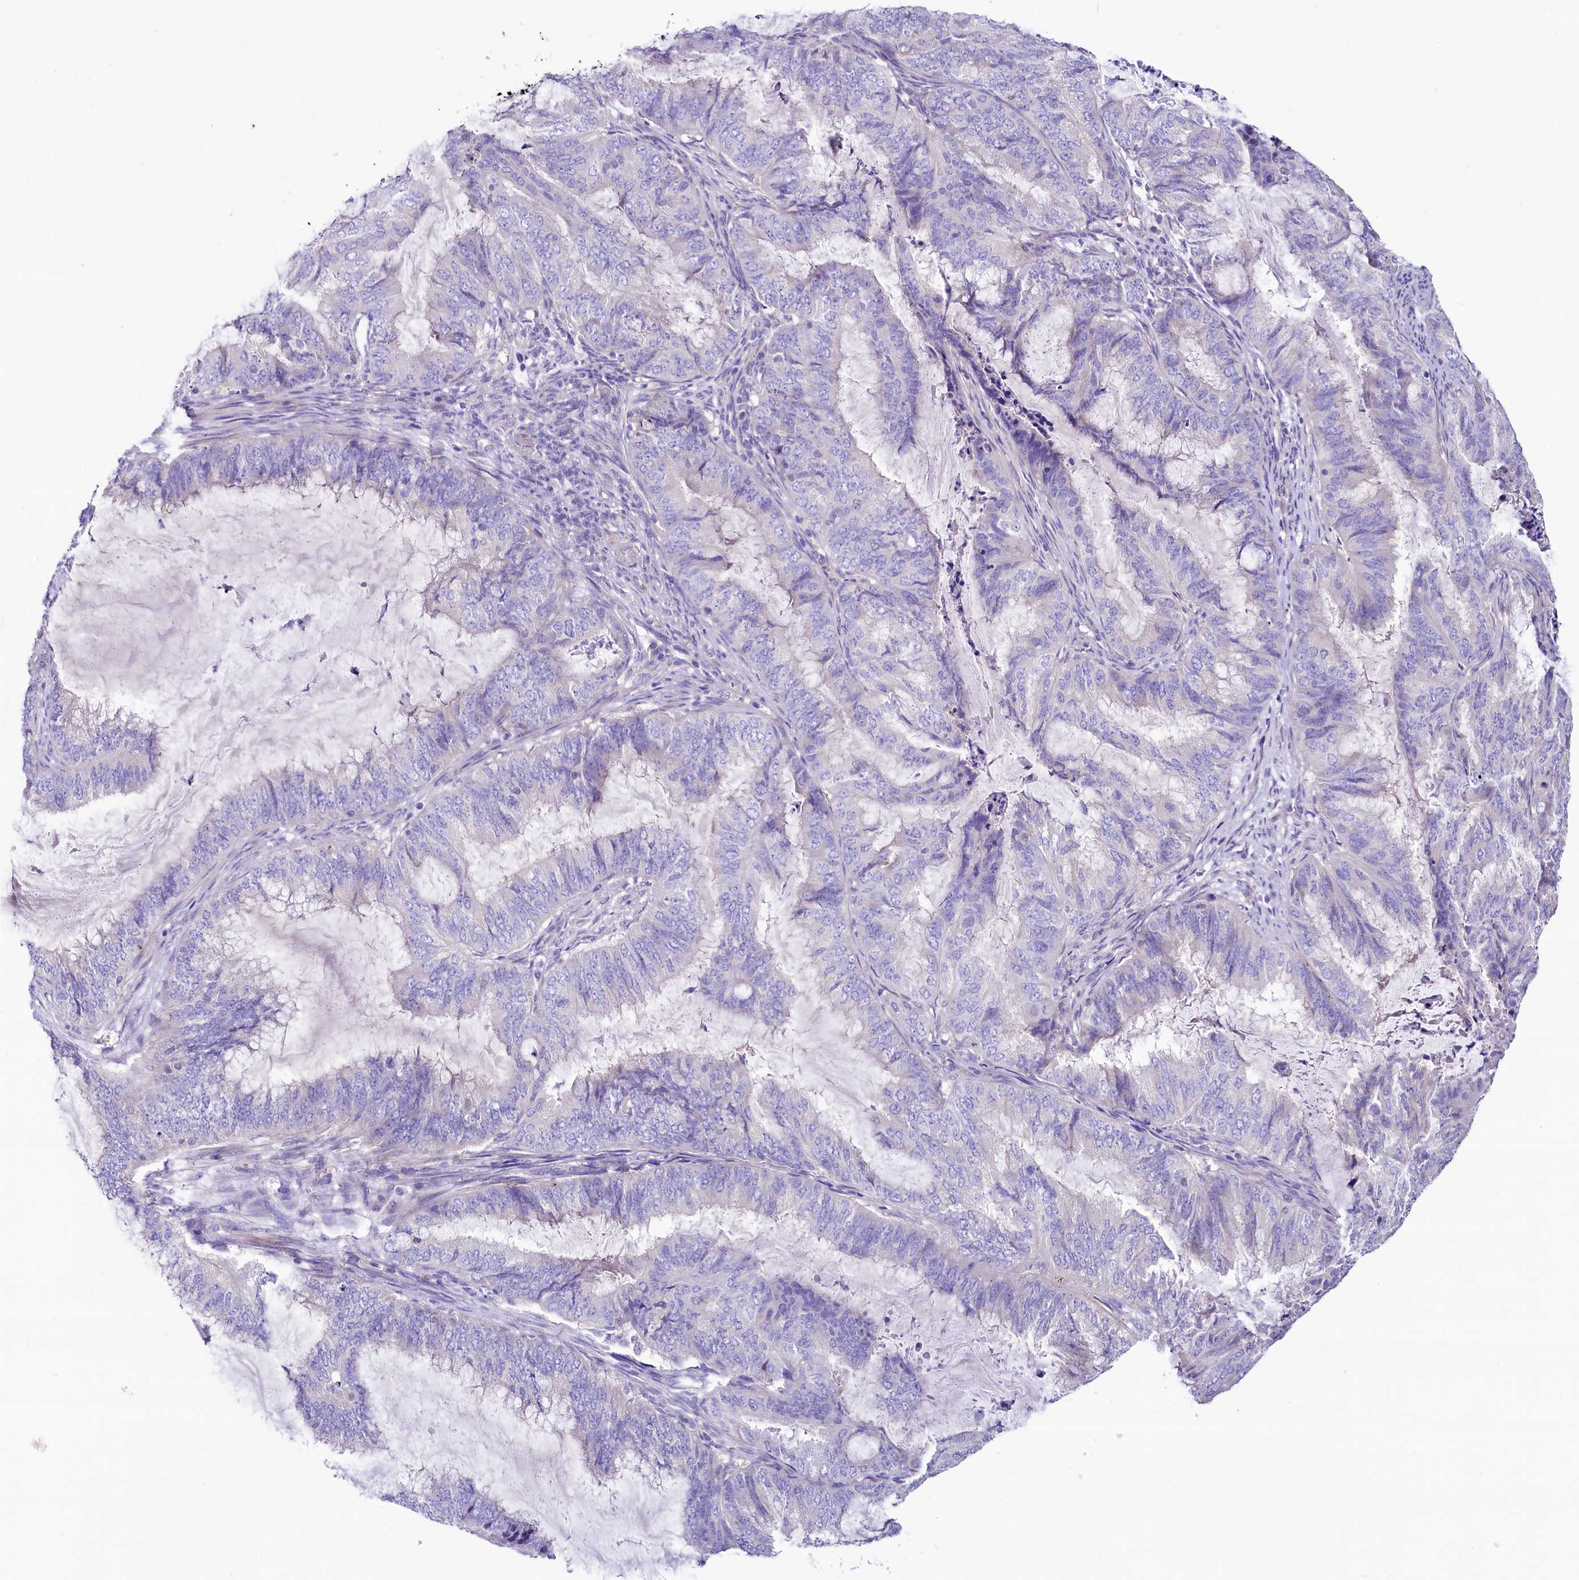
{"staining": {"intensity": "negative", "quantity": "none", "location": "none"}, "tissue": "endometrial cancer", "cell_type": "Tumor cells", "image_type": "cancer", "snomed": [{"axis": "morphology", "description": "Adenocarcinoma, NOS"}, {"axis": "topography", "description": "Endometrium"}], "caption": "Histopathology image shows no protein positivity in tumor cells of endometrial adenocarcinoma tissue.", "gene": "ABHD5", "patient": {"sex": "female", "age": 51}}